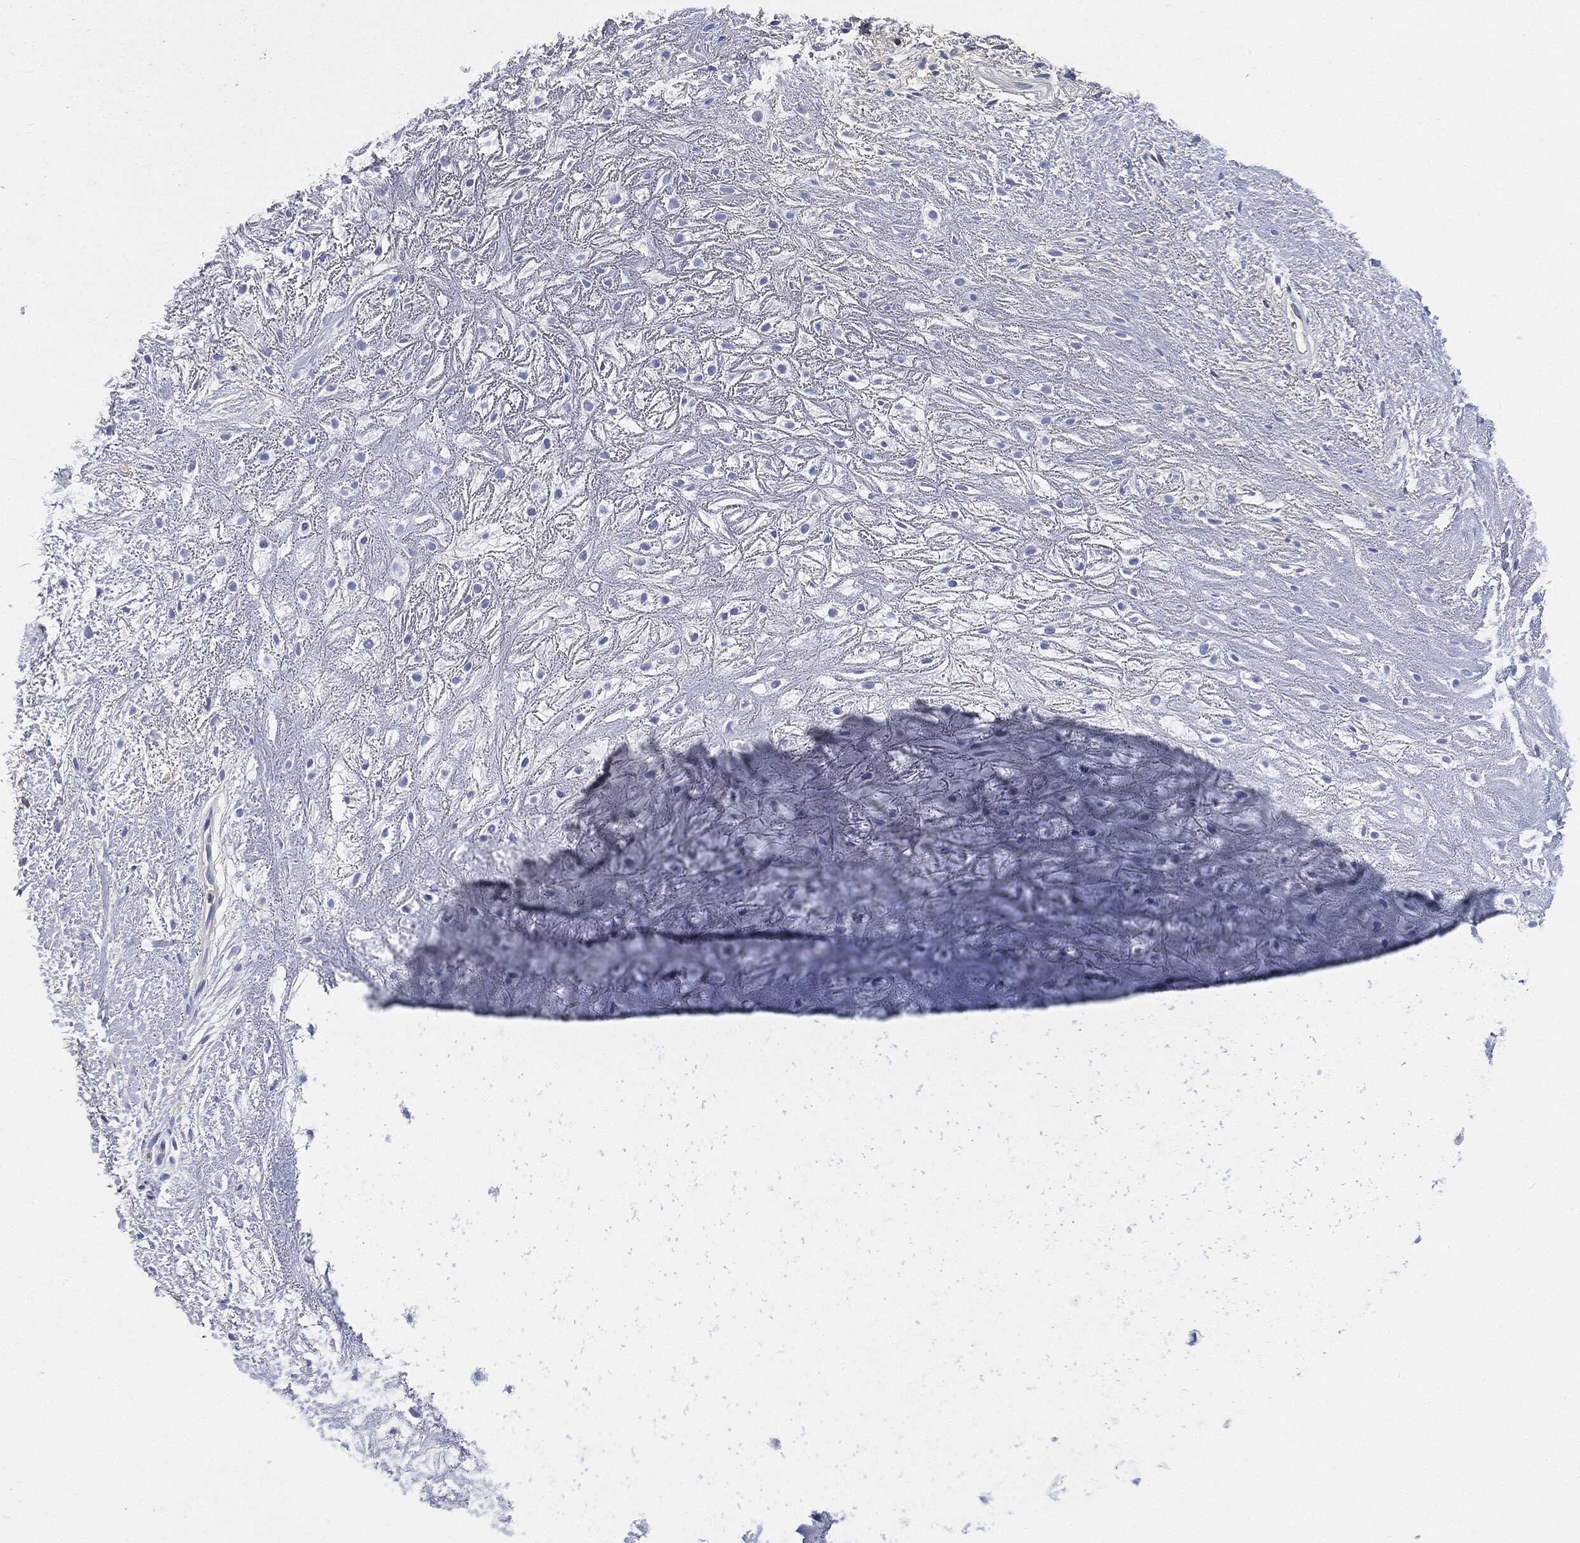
{"staining": {"intensity": "negative", "quantity": "none", "location": "none"}, "tissue": "adipose tissue", "cell_type": "Adipocytes", "image_type": "normal", "snomed": [{"axis": "morphology", "description": "Normal tissue, NOS"}, {"axis": "morphology", "description": "Squamous cell carcinoma, NOS"}, {"axis": "topography", "description": "Cartilage tissue"}, {"axis": "topography", "description": "Head-Neck"}], "caption": "An immunohistochemistry (IHC) micrograph of unremarkable adipose tissue is shown. There is no staining in adipocytes of adipose tissue. The staining was performed using DAB (3,3'-diaminobenzidine) to visualize the protein expression in brown, while the nuclei were stained in blue with hematoxylin (Magnification: 20x).", "gene": "IGLV6", "patient": {"sex": "male", "age": 62}}